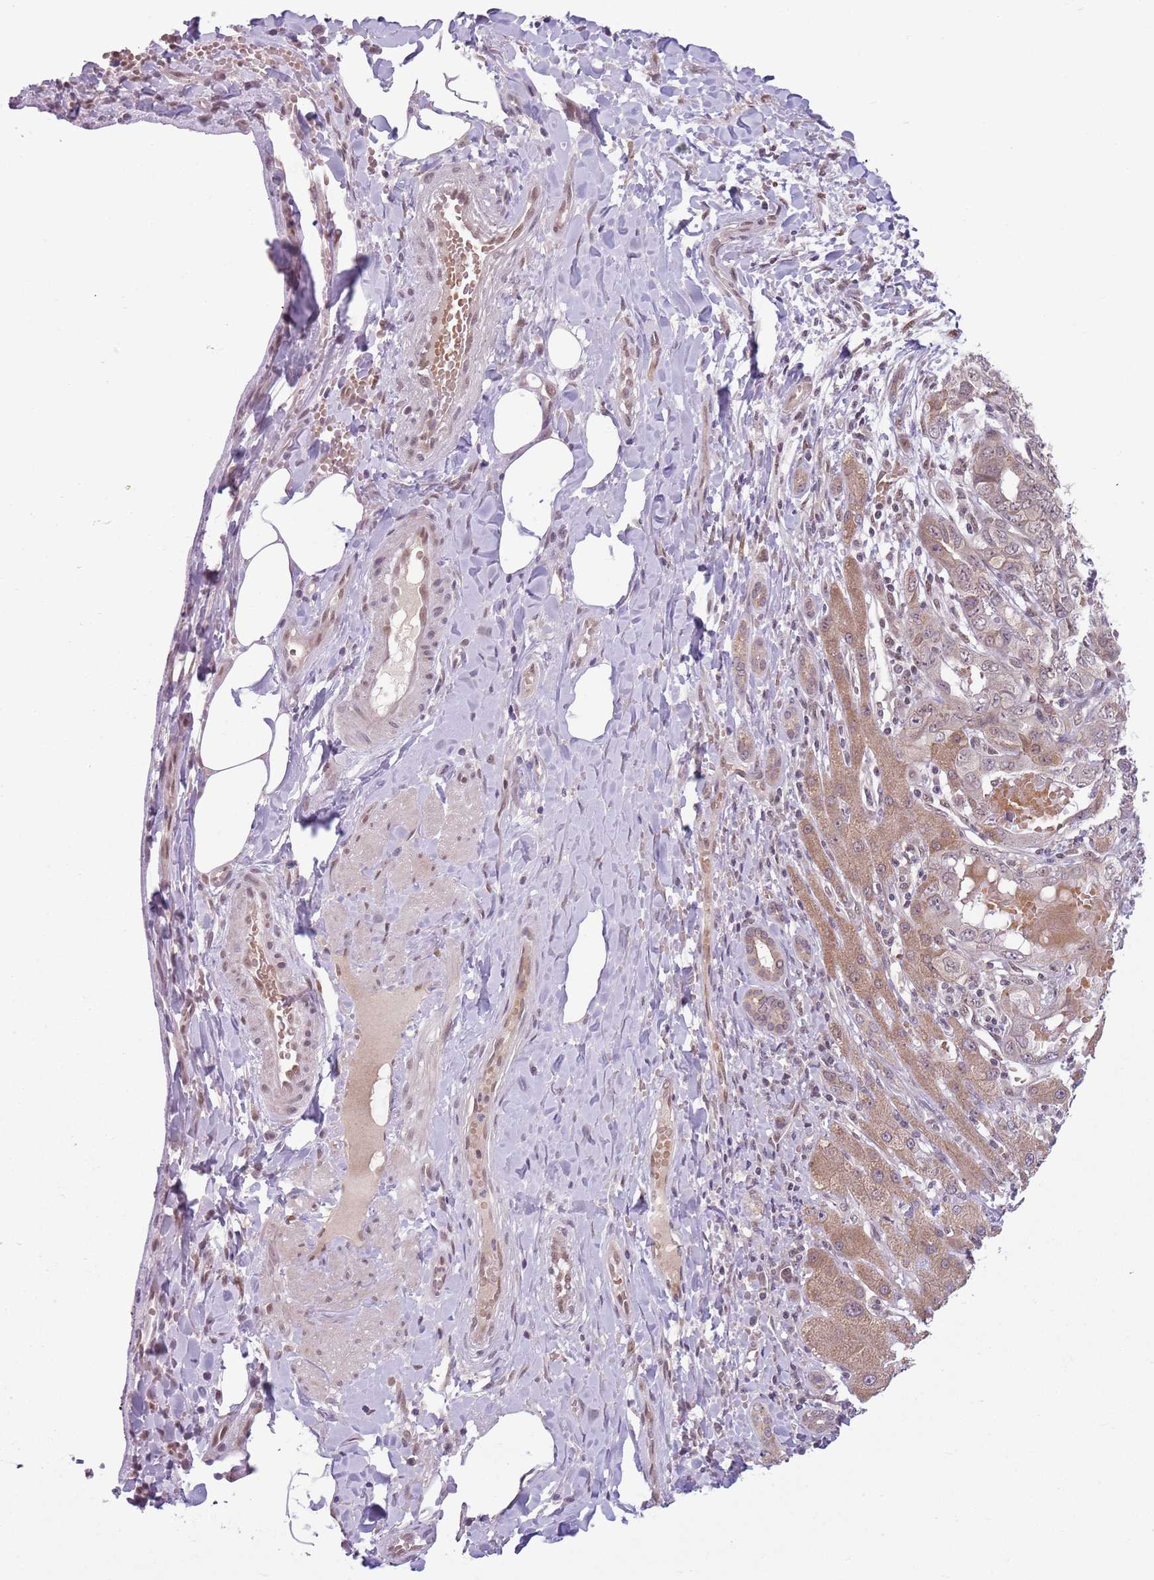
{"staining": {"intensity": "weak", "quantity": ">75%", "location": "cytoplasmic/membranous"}, "tissue": "liver cancer", "cell_type": "Tumor cells", "image_type": "cancer", "snomed": [{"axis": "morphology", "description": "Cholangiocarcinoma"}, {"axis": "topography", "description": "Liver"}], "caption": "Weak cytoplasmic/membranous positivity for a protein is identified in about >75% of tumor cells of liver cholangiocarcinoma using immunohistochemistry (IHC).", "gene": "TM2D1", "patient": {"sex": "male", "age": 59}}